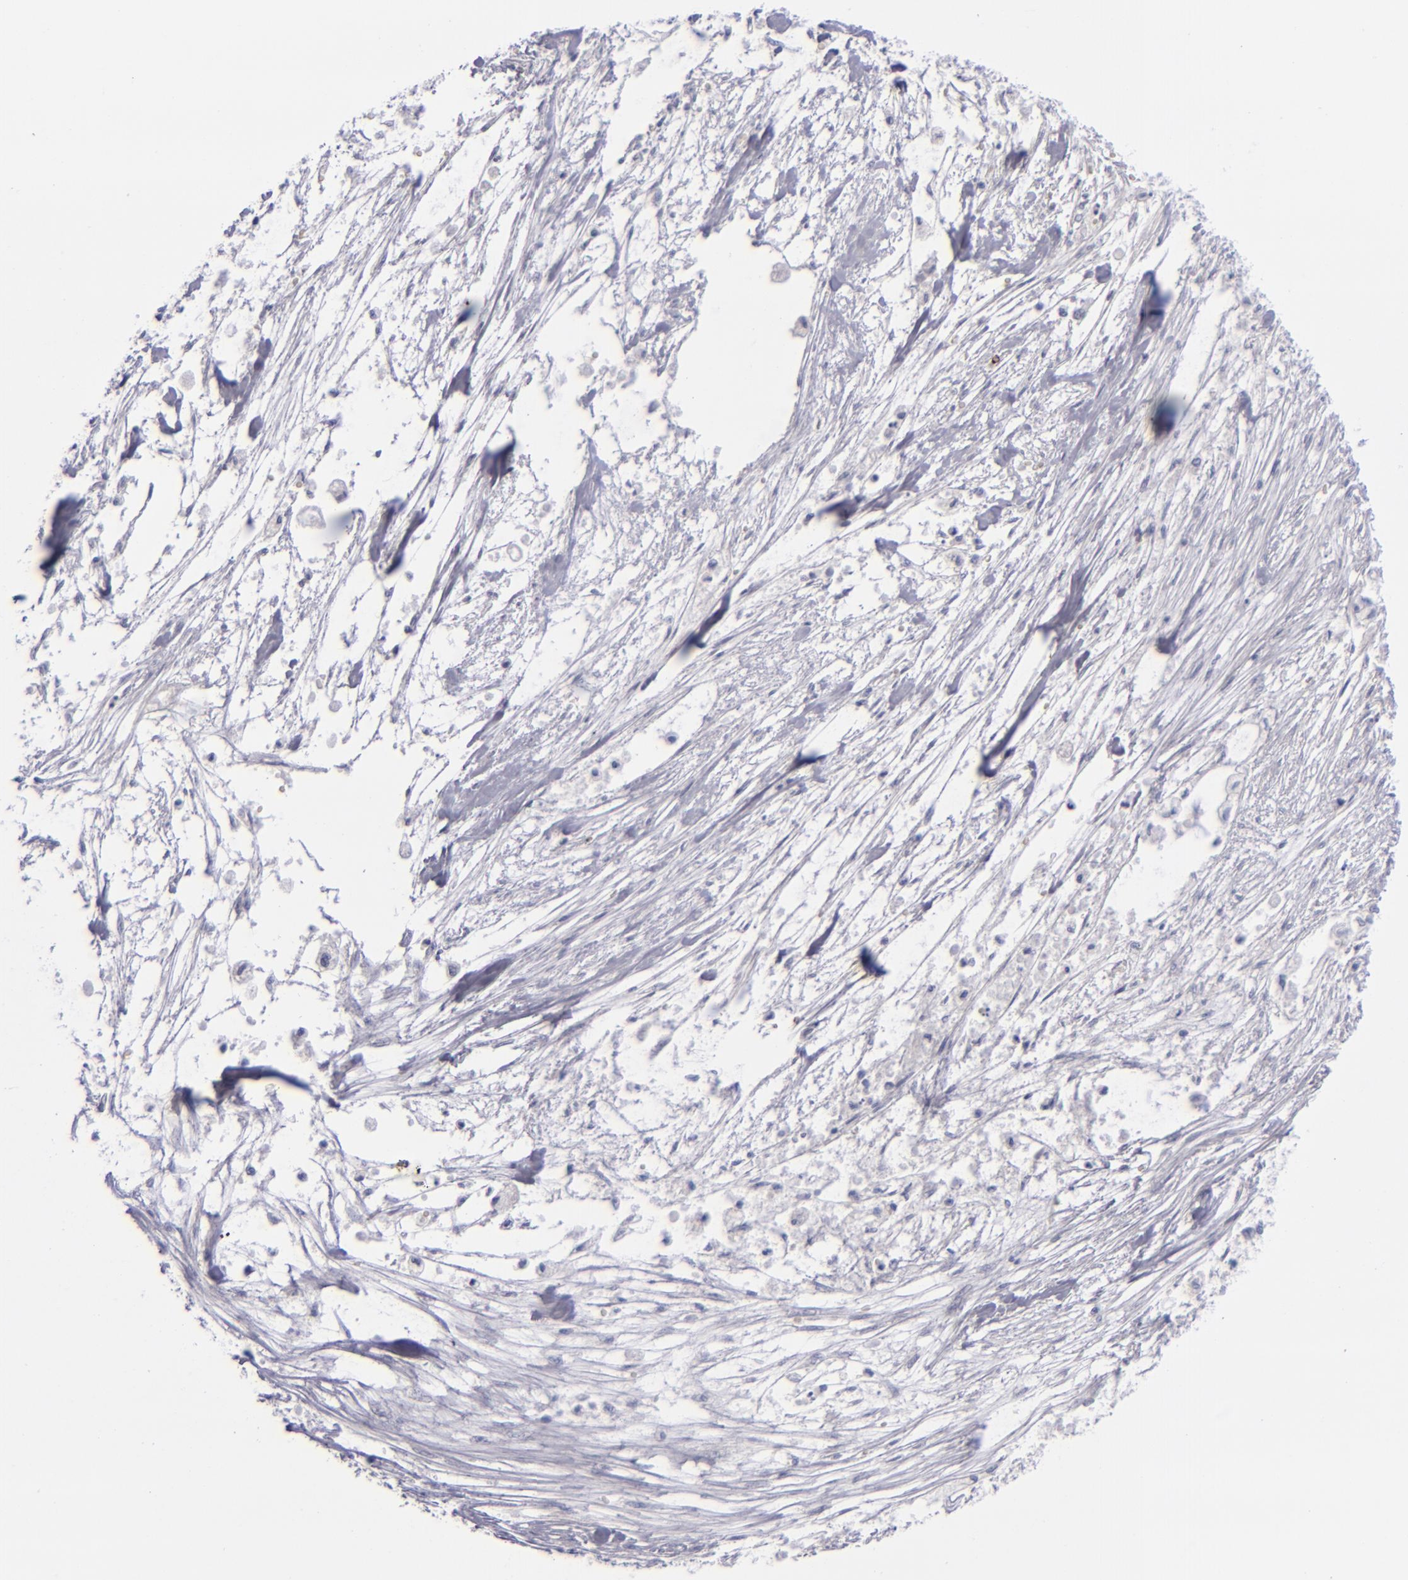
{"staining": {"intensity": "negative", "quantity": "none", "location": "none"}, "tissue": "pancreatic cancer", "cell_type": "Tumor cells", "image_type": "cancer", "snomed": [{"axis": "morphology", "description": "Adenocarcinoma, NOS"}, {"axis": "topography", "description": "Pancreas"}], "caption": "Immunohistochemistry (IHC) histopathology image of human pancreatic cancer stained for a protein (brown), which exhibits no positivity in tumor cells.", "gene": "CD2", "patient": {"sex": "male", "age": 79}}